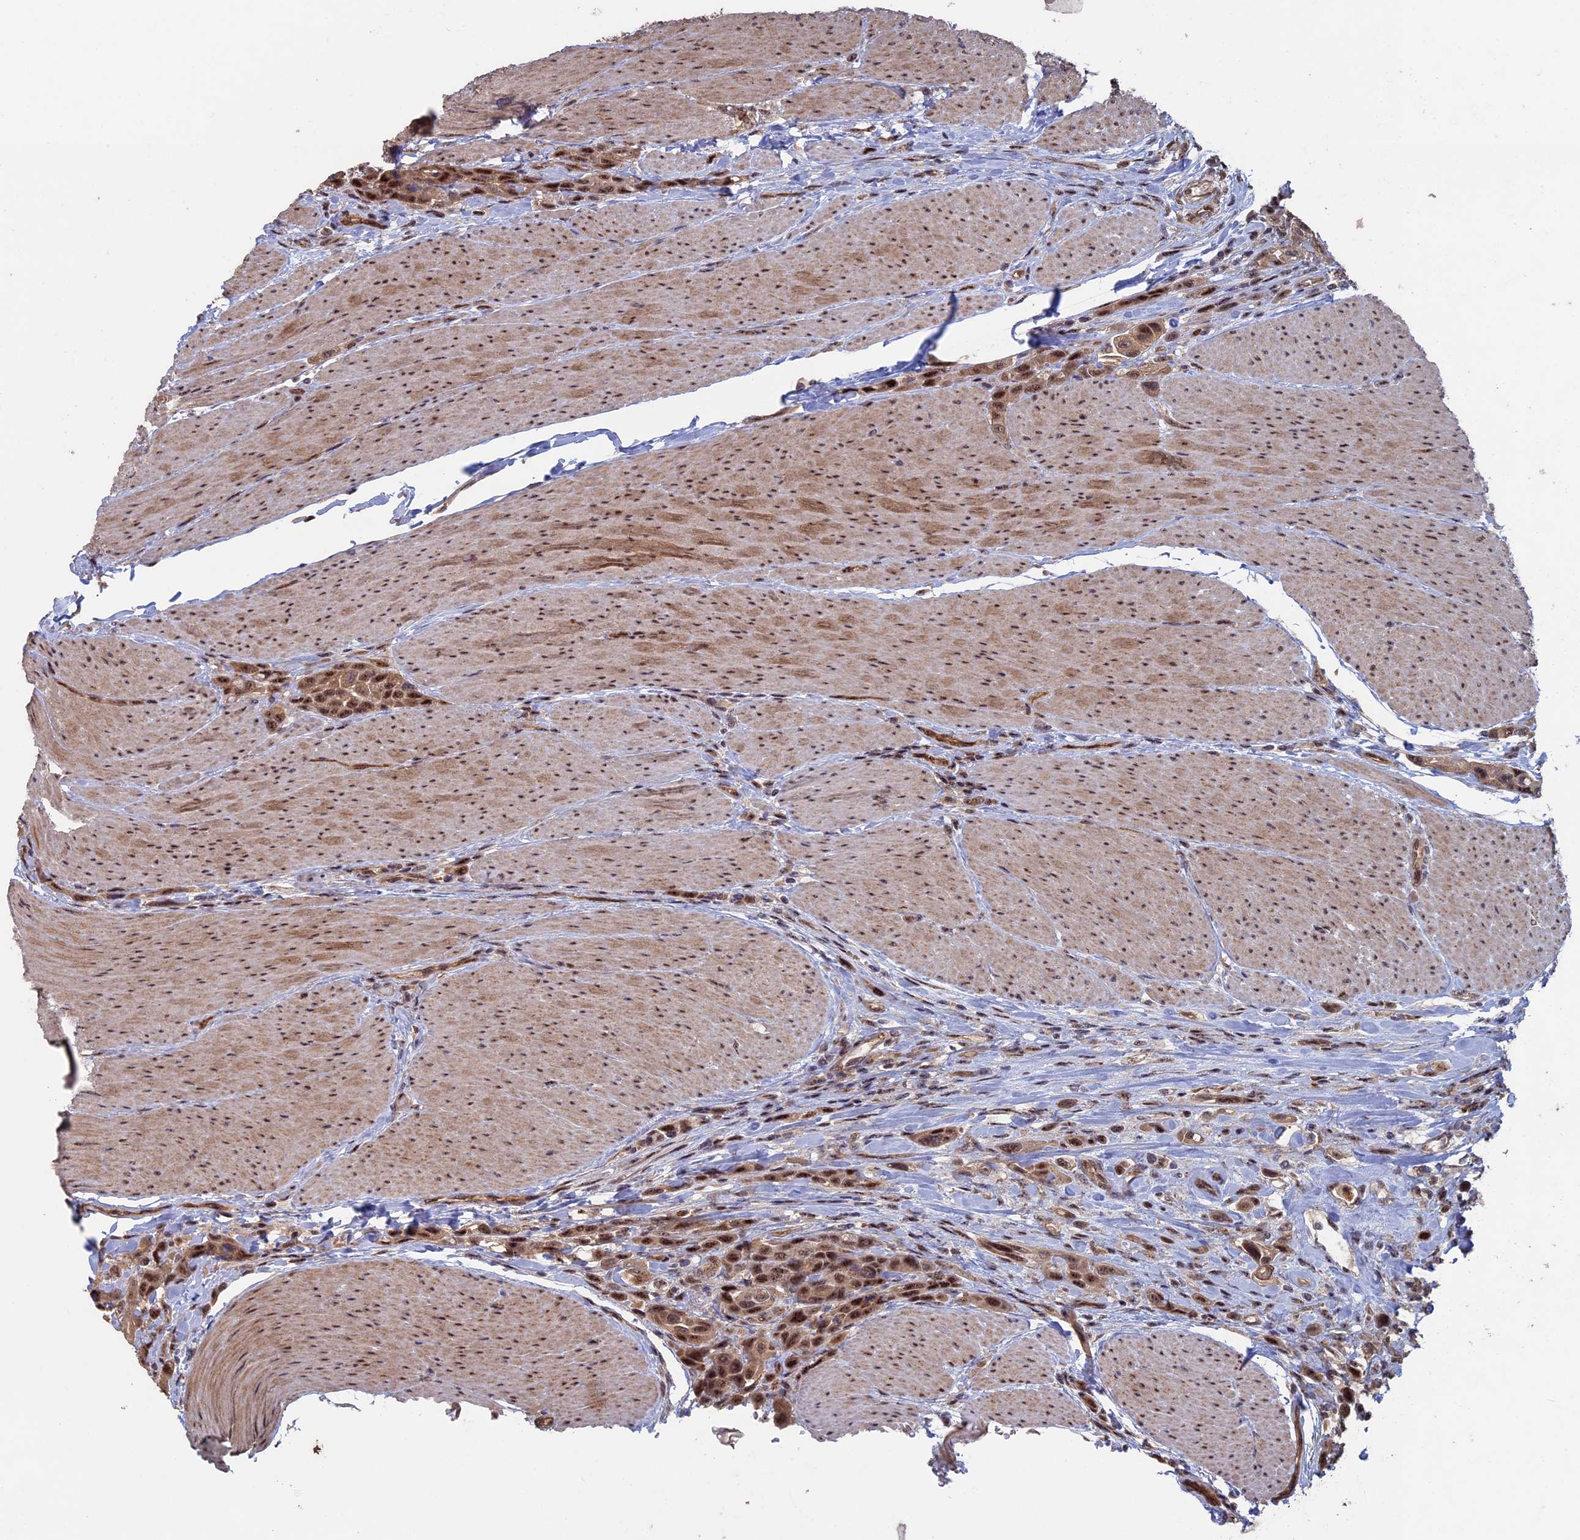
{"staining": {"intensity": "strong", "quantity": ">75%", "location": "cytoplasmic/membranous,nuclear"}, "tissue": "urothelial cancer", "cell_type": "Tumor cells", "image_type": "cancer", "snomed": [{"axis": "morphology", "description": "Urothelial carcinoma, High grade"}, {"axis": "topography", "description": "Urinary bladder"}], "caption": "IHC staining of urothelial cancer, which demonstrates high levels of strong cytoplasmic/membranous and nuclear staining in about >75% of tumor cells indicating strong cytoplasmic/membranous and nuclear protein staining. The staining was performed using DAB (3,3'-diaminobenzidine) (brown) for protein detection and nuclei were counterstained in hematoxylin (blue).", "gene": "KIAA1328", "patient": {"sex": "male", "age": 50}}